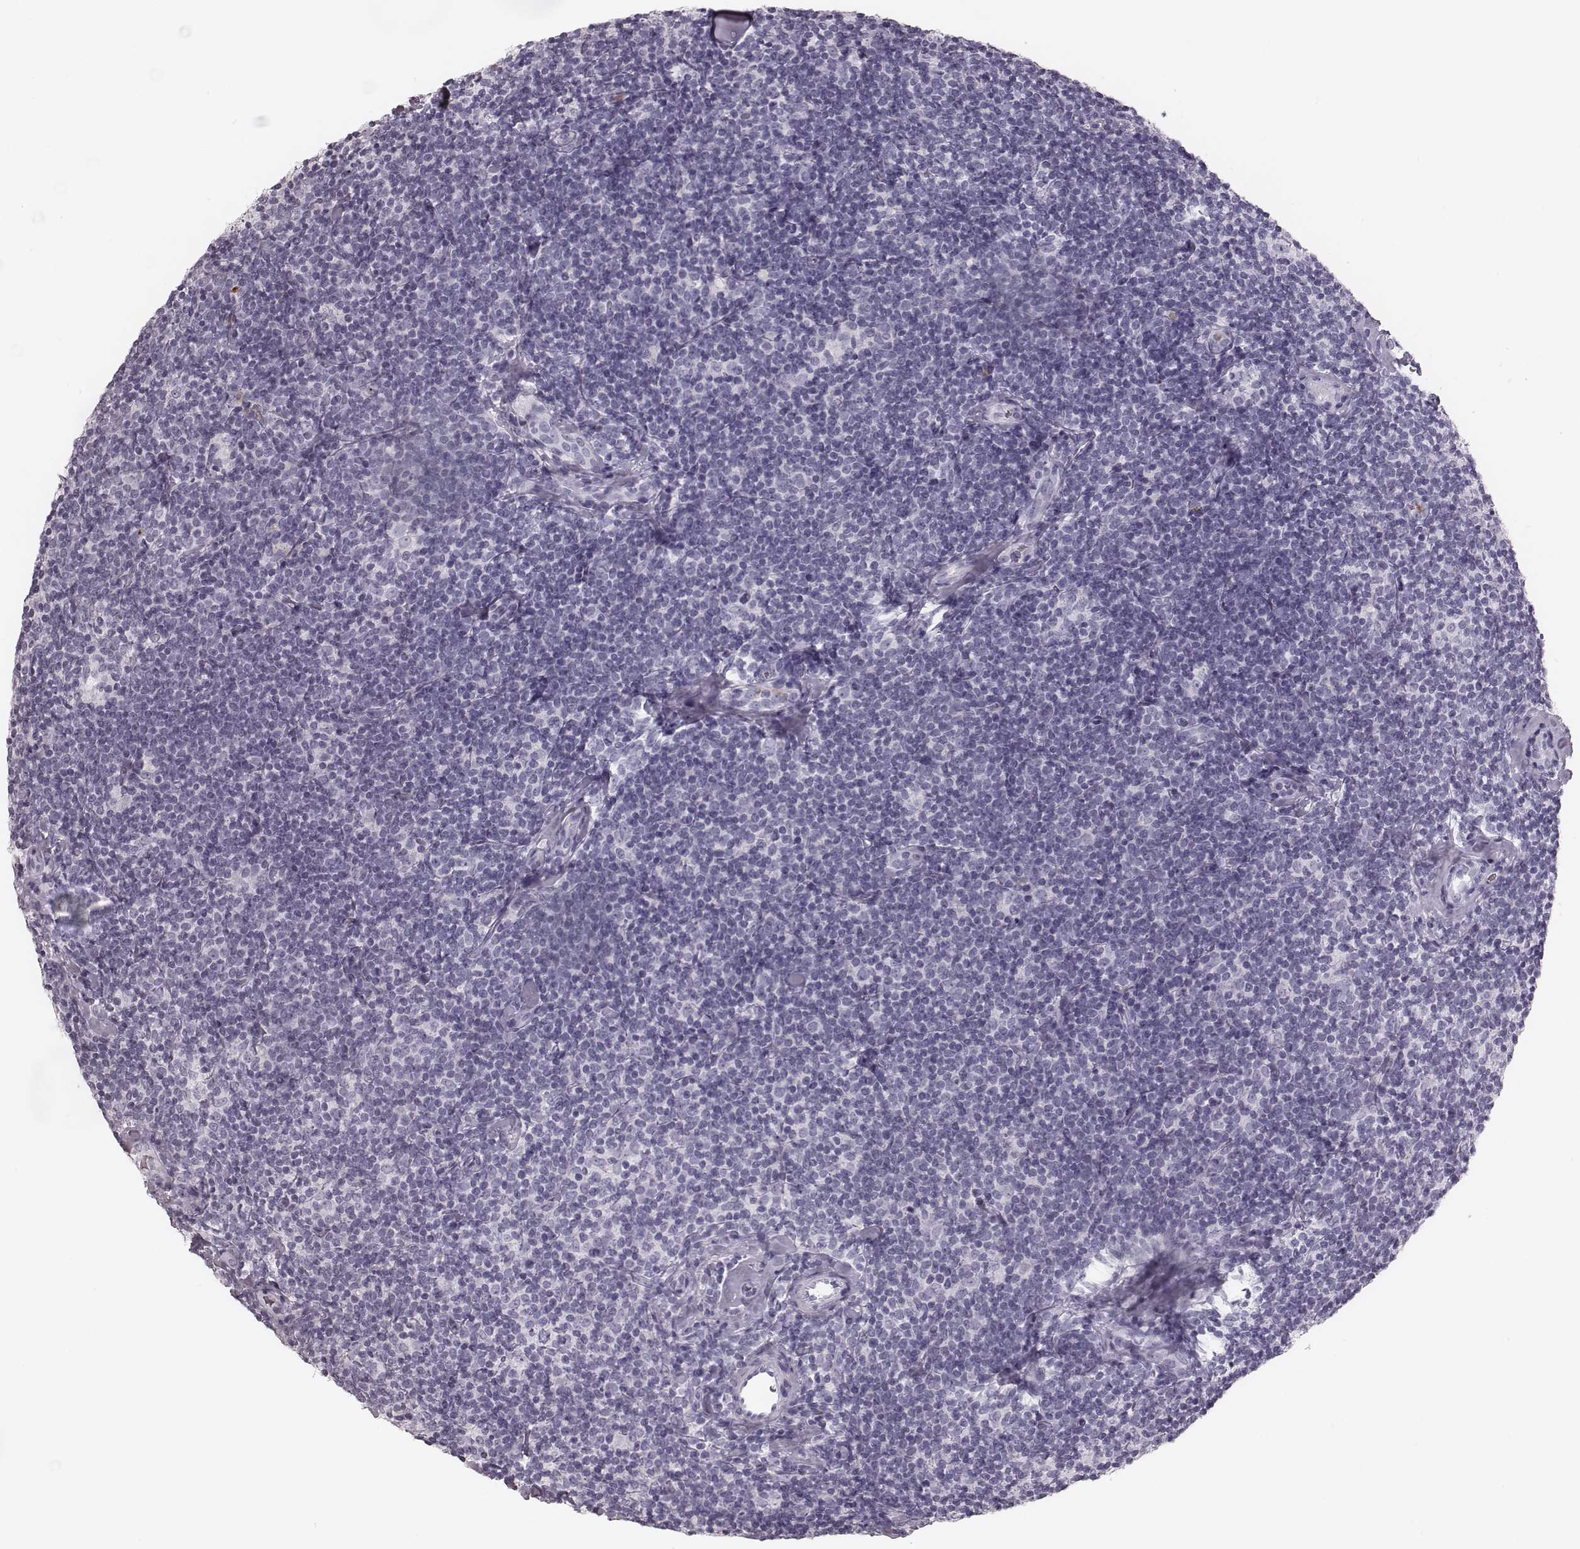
{"staining": {"intensity": "negative", "quantity": "none", "location": "none"}, "tissue": "lymphoma", "cell_type": "Tumor cells", "image_type": "cancer", "snomed": [{"axis": "morphology", "description": "Malignant lymphoma, non-Hodgkin's type, Low grade"}, {"axis": "topography", "description": "Lymph node"}], "caption": "Low-grade malignant lymphoma, non-Hodgkin's type stained for a protein using immunohistochemistry shows no expression tumor cells.", "gene": "ELANE", "patient": {"sex": "female", "age": 56}}